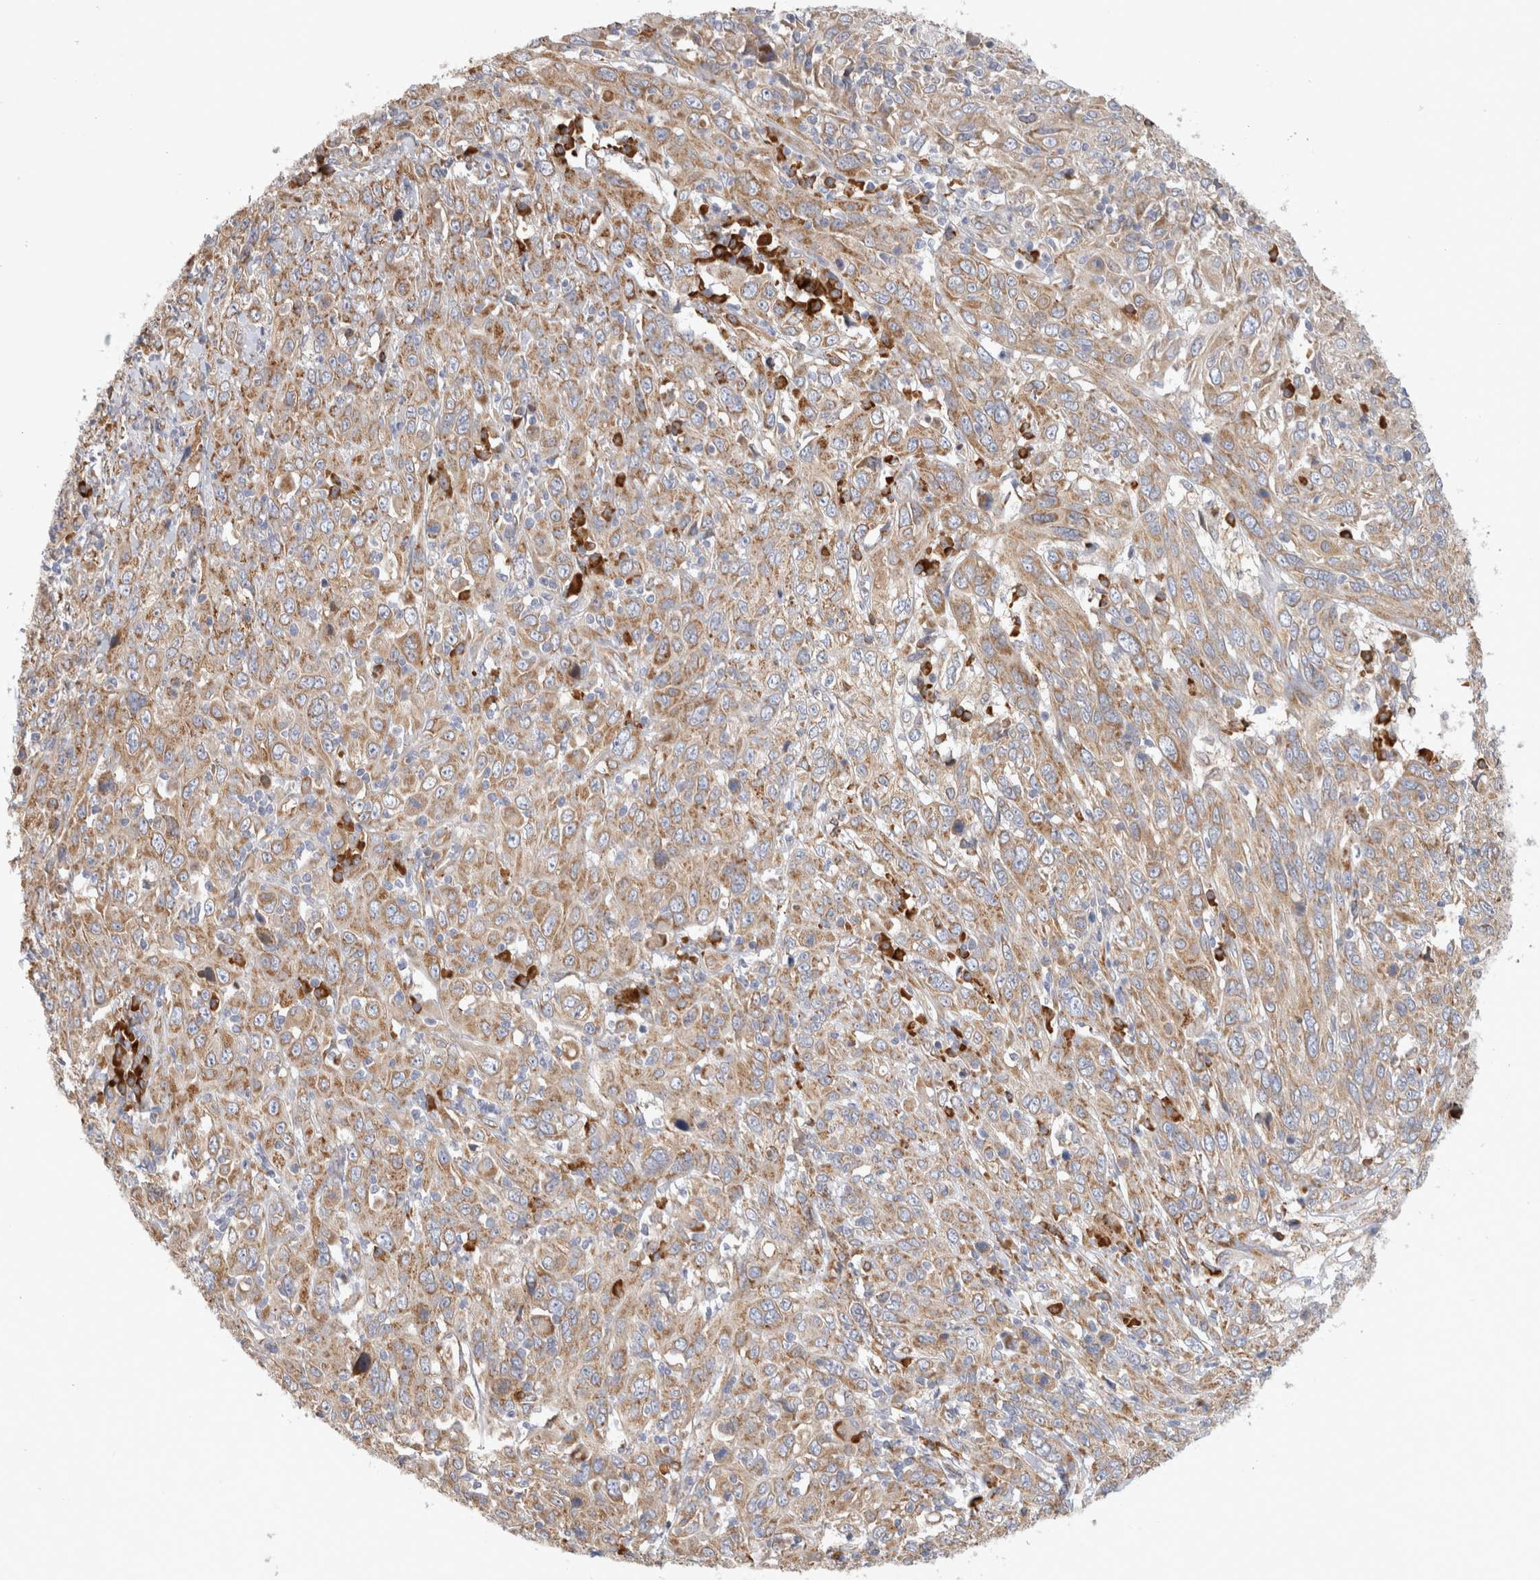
{"staining": {"intensity": "moderate", "quantity": ">75%", "location": "cytoplasmic/membranous"}, "tissue": "cervical cancer", "cell_type": "Tumor cells", "image_type": "cancer", "snomed": [{"axis": "morphology", "description": "Squamous cell carcinoma, NOS"}, {"axis": "topography", "description": "Cervix"}], "caption": "DAB immunohistochemical staining of human squamous cell carcinoma (cervical) shows moderate cytoplasmic/membranous protein staining in approximately >75% of tumor cells.", "gene": "RPN2", "patient": {"sex": "female", "age": 46}}